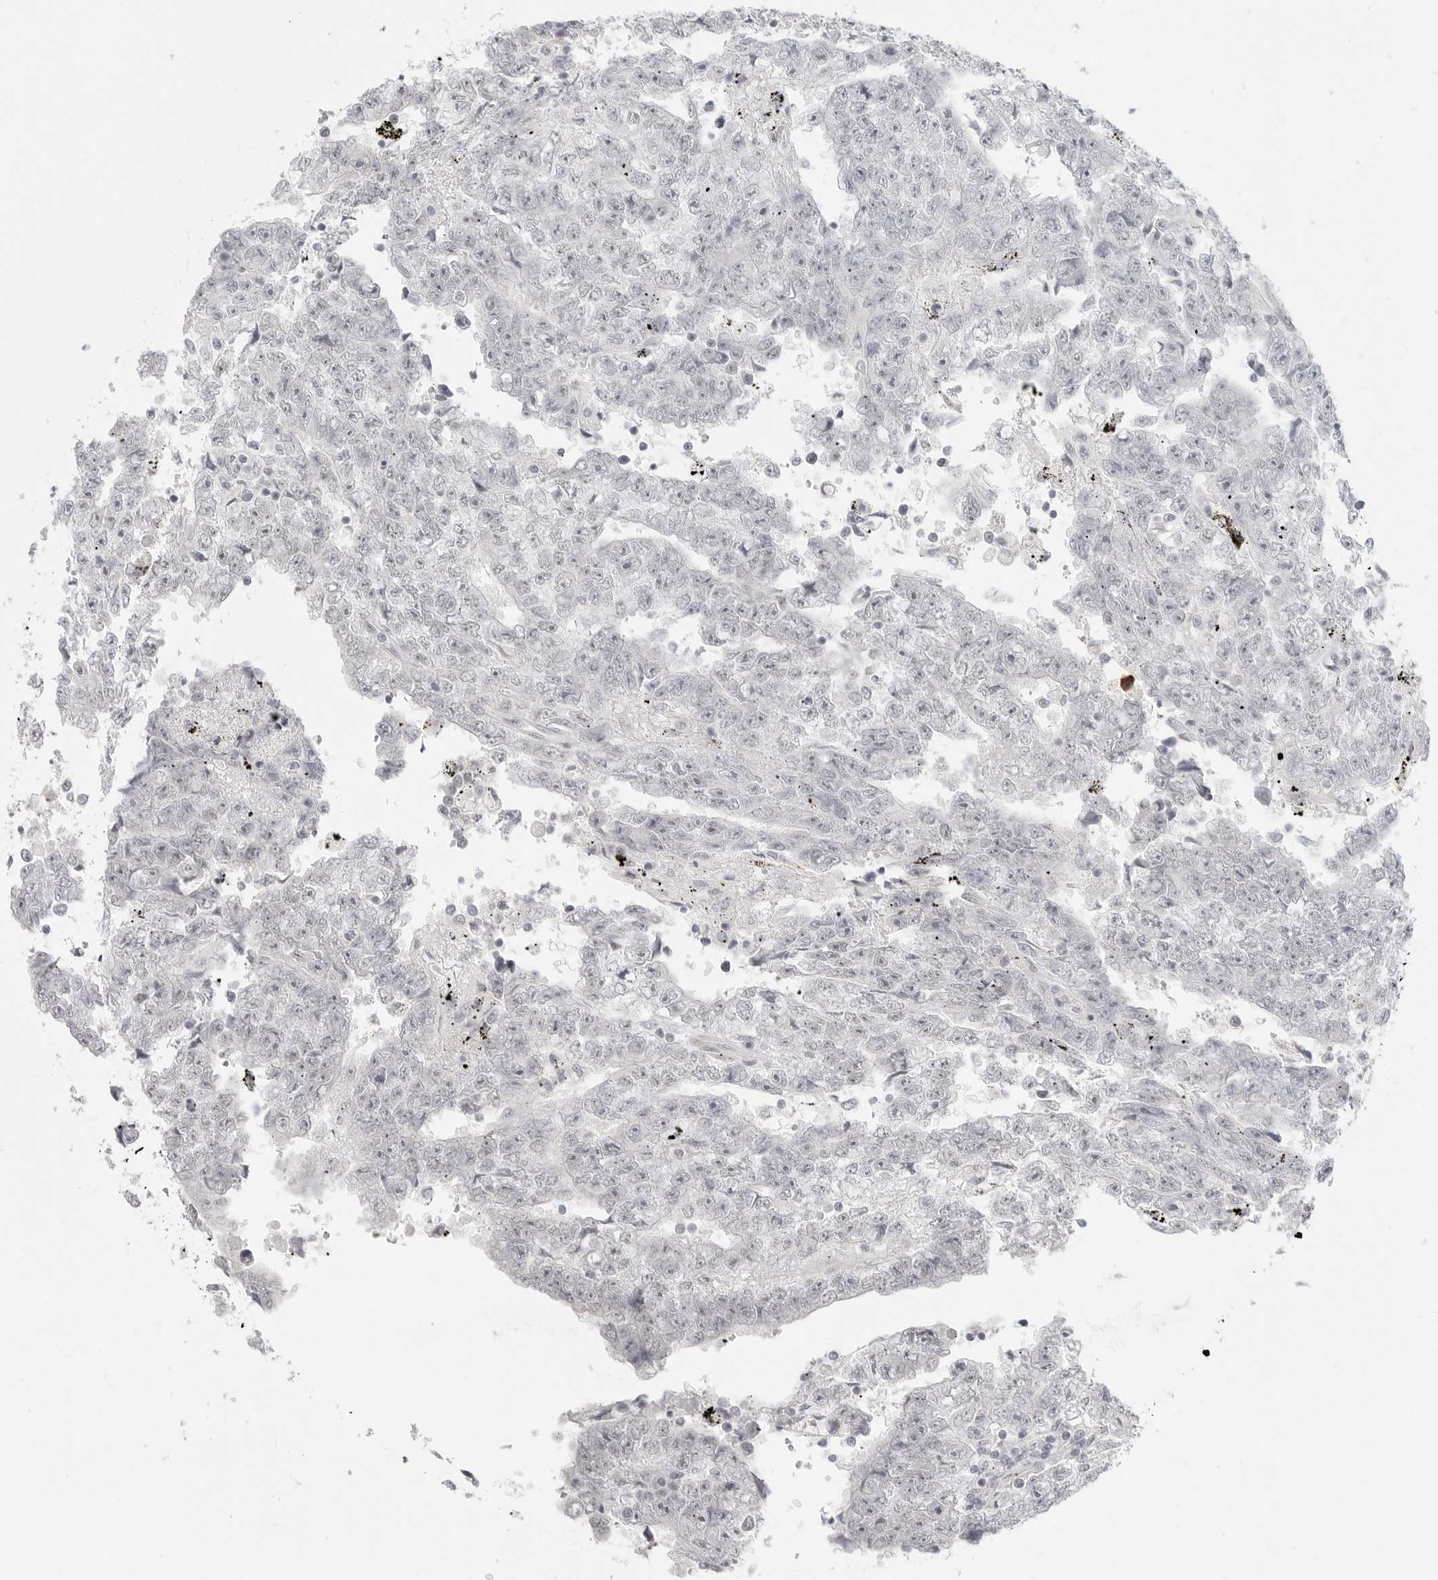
{"staining": {"intensity": "negative", "quantity": "none", "location": "none"}, "tissue": "testis cancer", "cell_type": "Tumor cells", "image_type": "cancer", "snomed": [{"axis": "morphology", "description": "Carcinoma, Embryonal, NOS"}, {"axis": "topography", "description": "Testis"}], "caption": "IHC micrograph of testis embryonal carcinoma stained for a protein (brown), which reveals no expression in tumor cells.", "gene": "KLK11", "patient": {"sex": "male", "age": 25}}